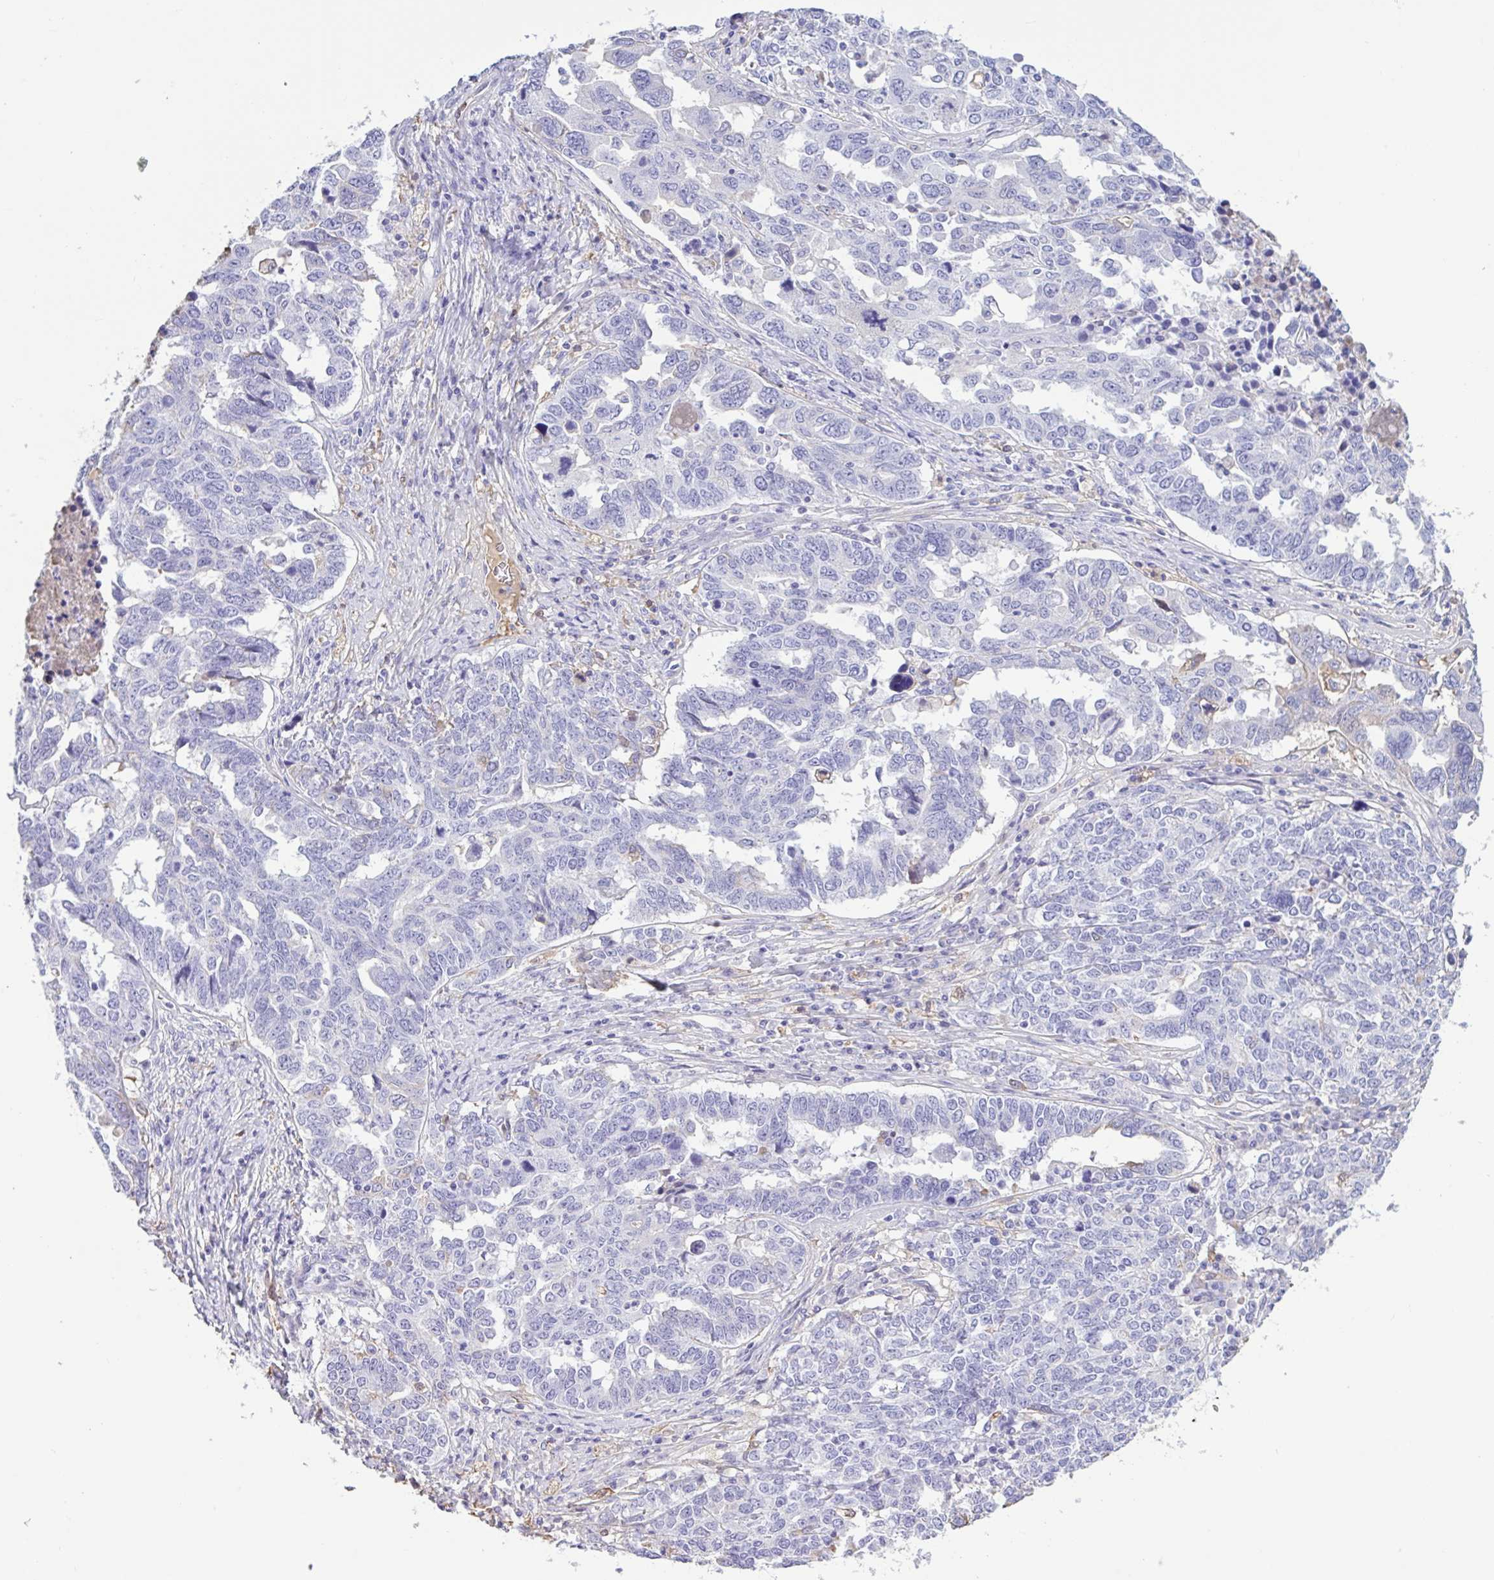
{"staining": {"intensity": "negative", "quantity": "none", "location": "none"}, "tissue": "ovarian cancer", "cell_type": "Tumor cells", "image_type": "cancer", "snomed": [{"axis": "morphology", "description": "Carcinoma, endometroid"}, {"axis": "topography", "description": "Ovary"}], "caption": "Immunohistochemistry of ovarian endometroid carcinoma displays no positivity in tumor cells.", "gene": "LARGE2", "patient": {"sex": "female", "age": 62}}